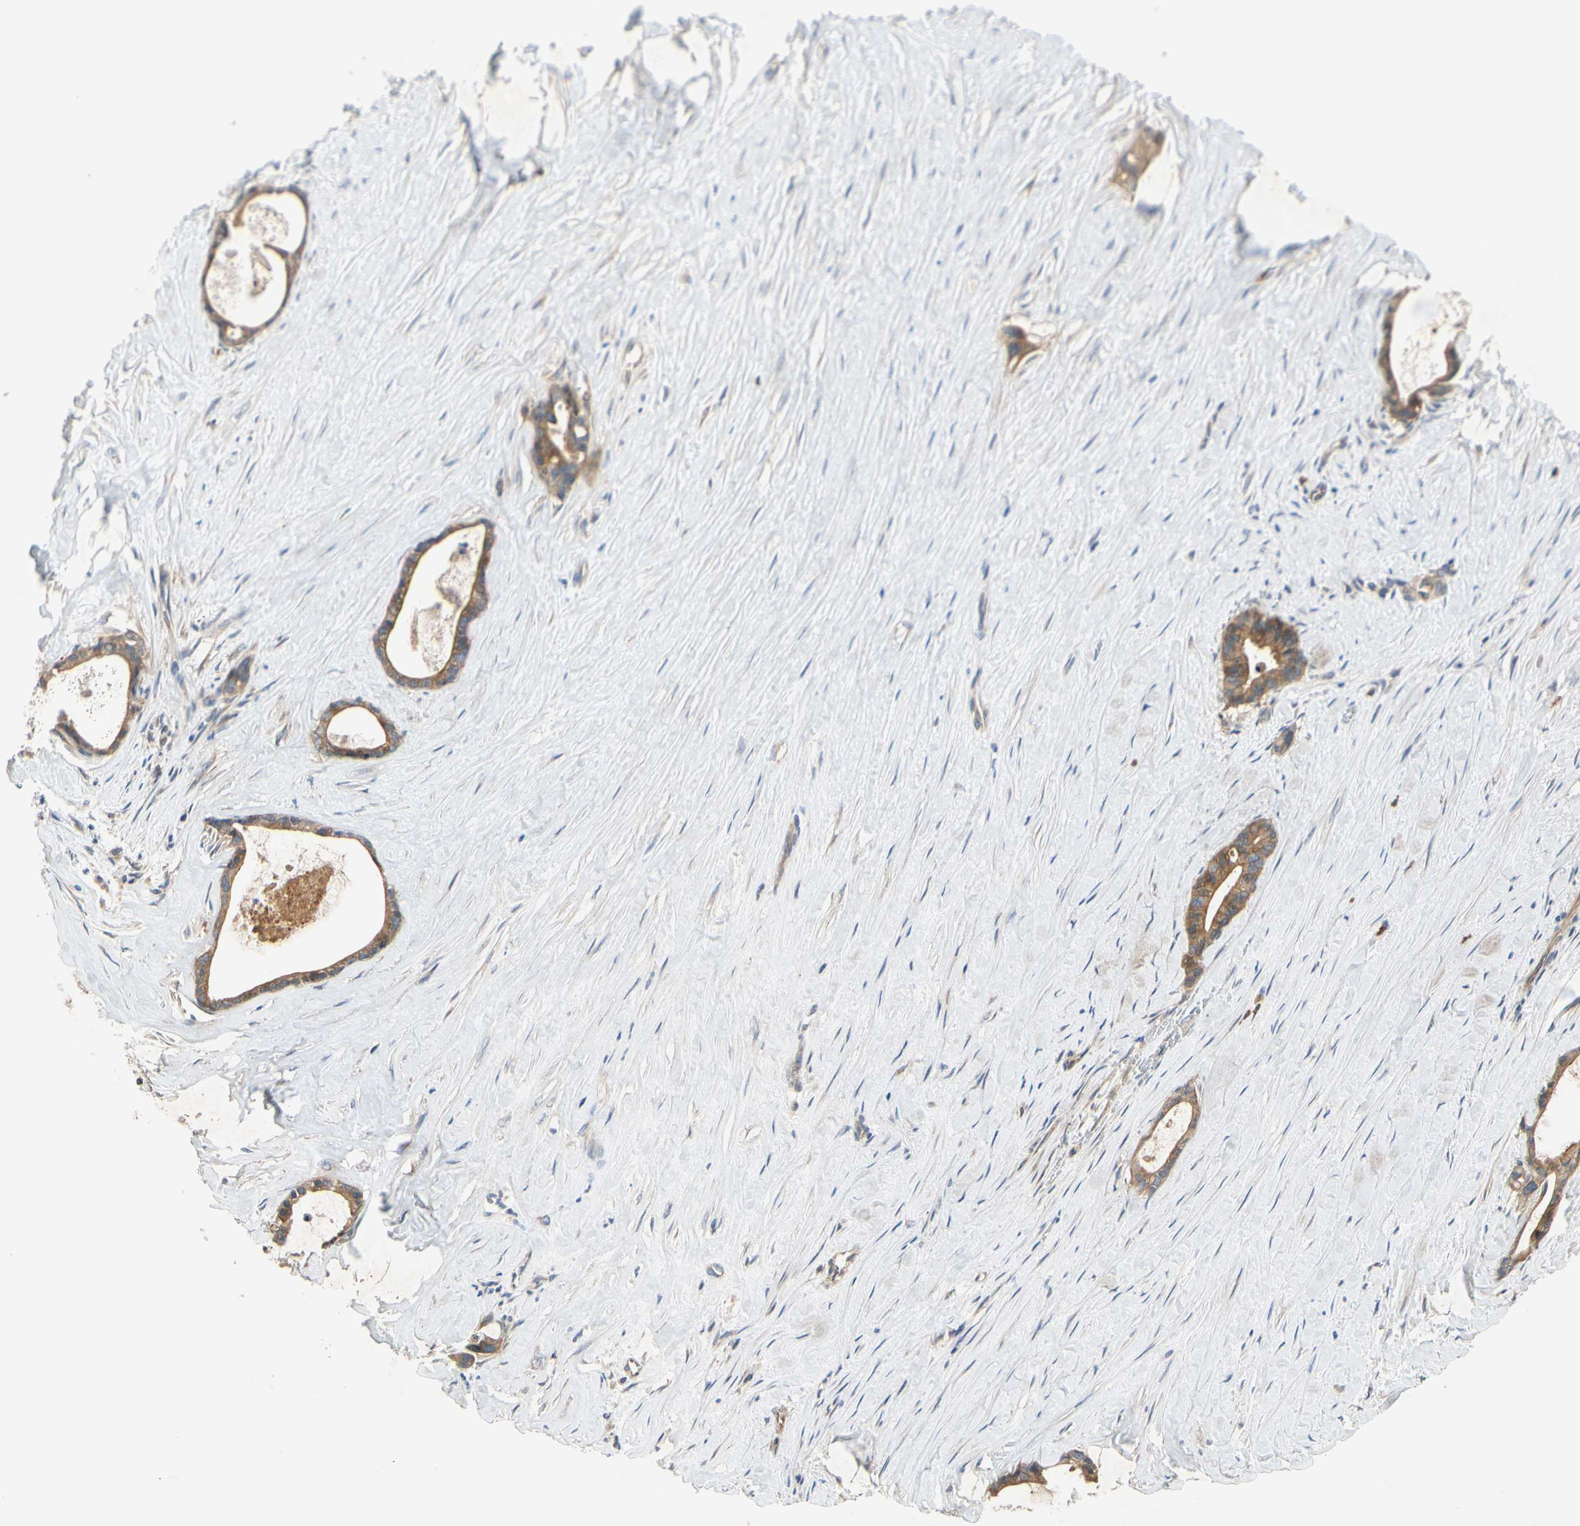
{"staining": {"intensity": "moderate", "quantity": ">75%", "location": "cytoplasmic/membranous"}, "tissue": "liver cancer", "cell_type": "Tumor cells", "image_type": "cancer", "snomed": [{"axis": "morphology", "description": "Cholangiocarcinoma"}, {"axis": "topography", "description": "Liver"}], "caption": "Immunohistochemical staining of human liver cancer (cholangiocarcinoma) demonstrates medium levels of moderate cytoplasmic/membranous protein positivity in about >75% of tumor cells.", "gene": "MBTPS2", "patient": {"sex": "female", "age": 55}}